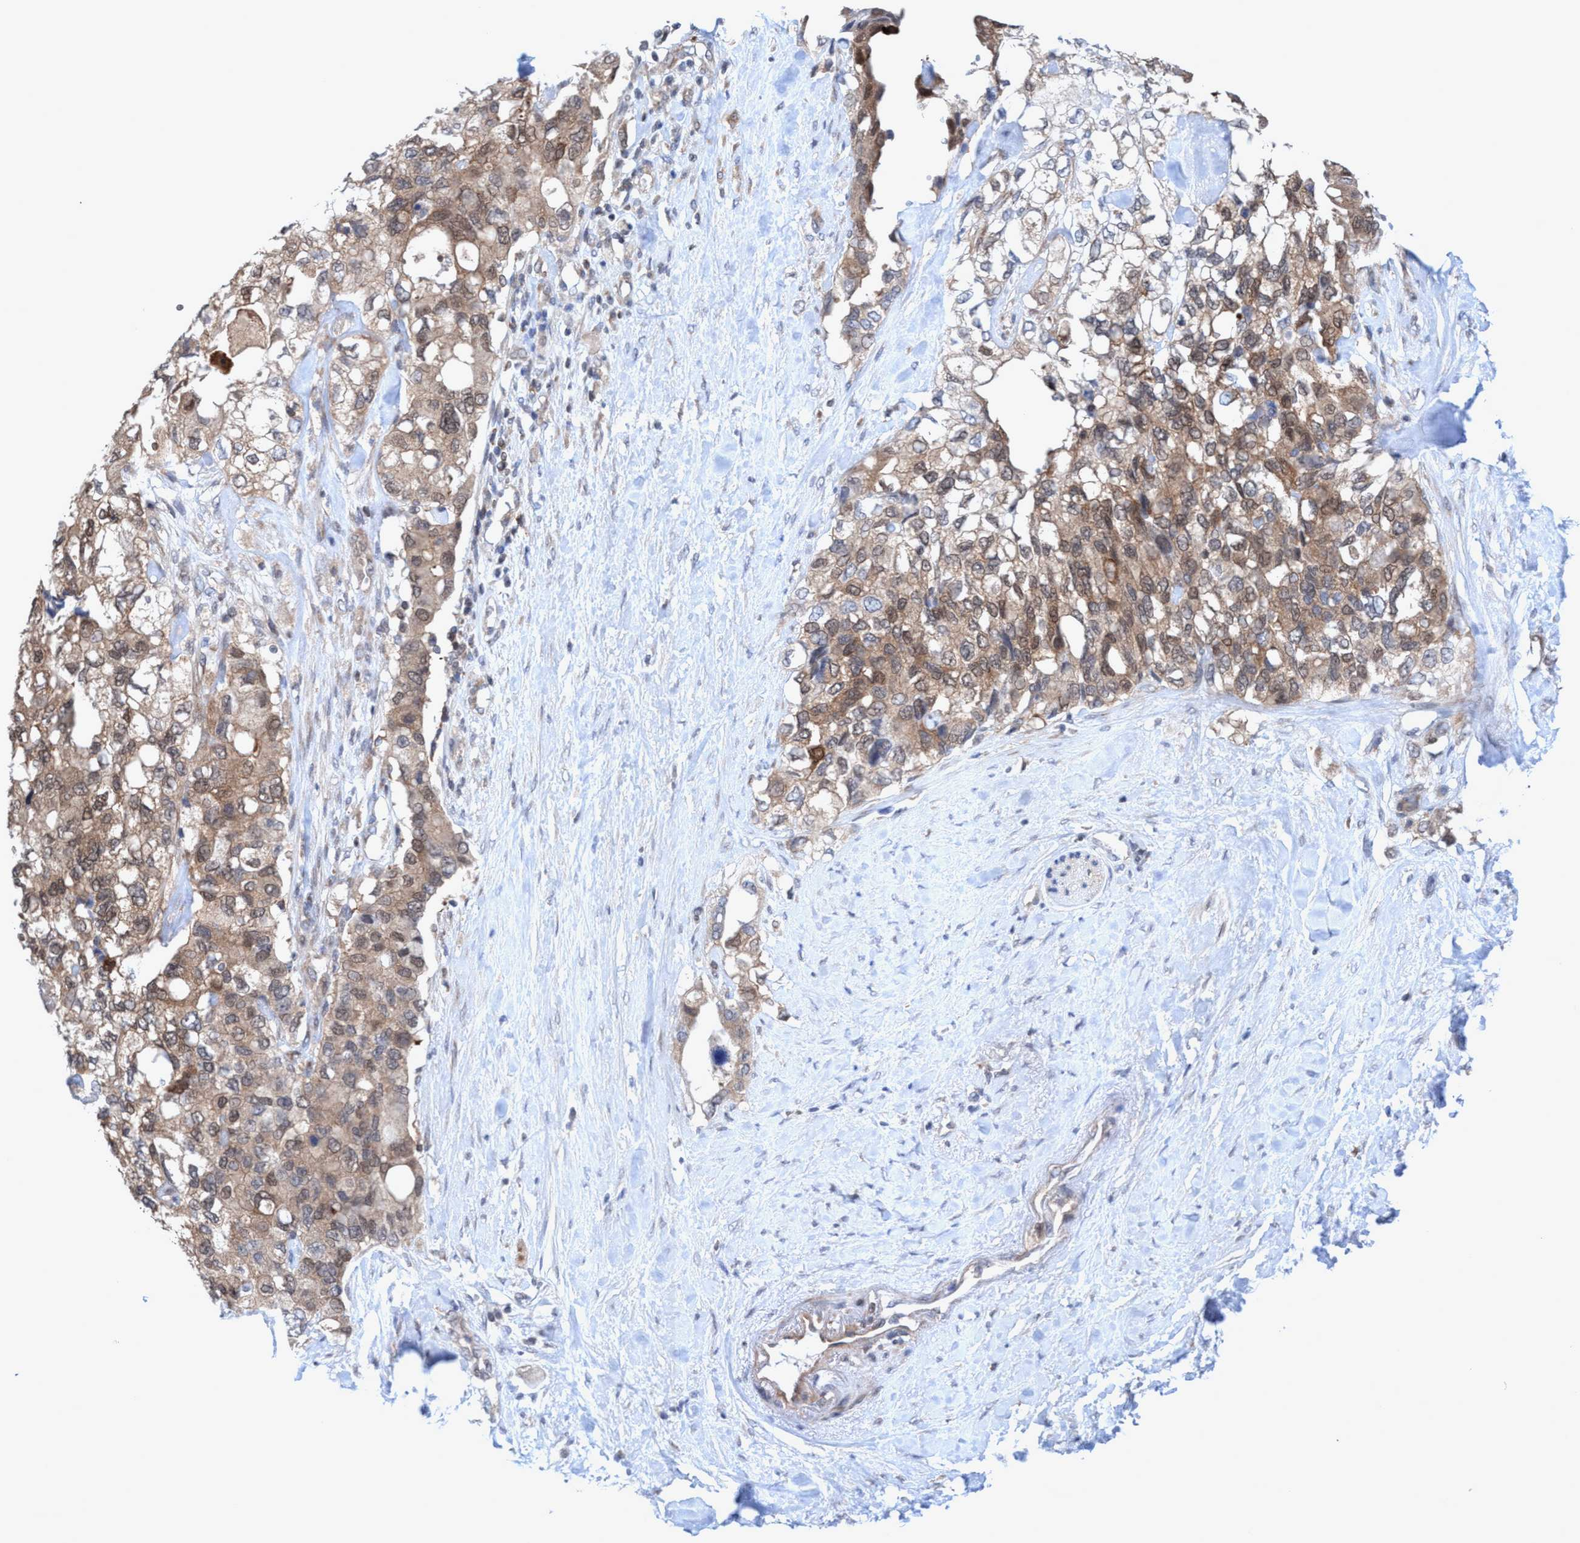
{"staining": {"intensity": "moderate", "quantity": ">75%", "location": "cytoplasmic/membranous,nuclear"}, "tissue": "pancreatic cancer", "cell_type": "Tumor cells", "image_type": "cancer", "snomed": [{"axis": "morphology", "description": "Adenocarcinoma, NOS"}, {"axis": "topography", "description": "Pancreas"}], "caption": "This is an image of immunohistochemistry staining of pancreatic adenocarcinoma, which shows moderate expression in the cytoplasmic/membranous and nuclear of tumor cells.", "gene": "GLOD4", "patient": {"sex": "female", "age": 56}}